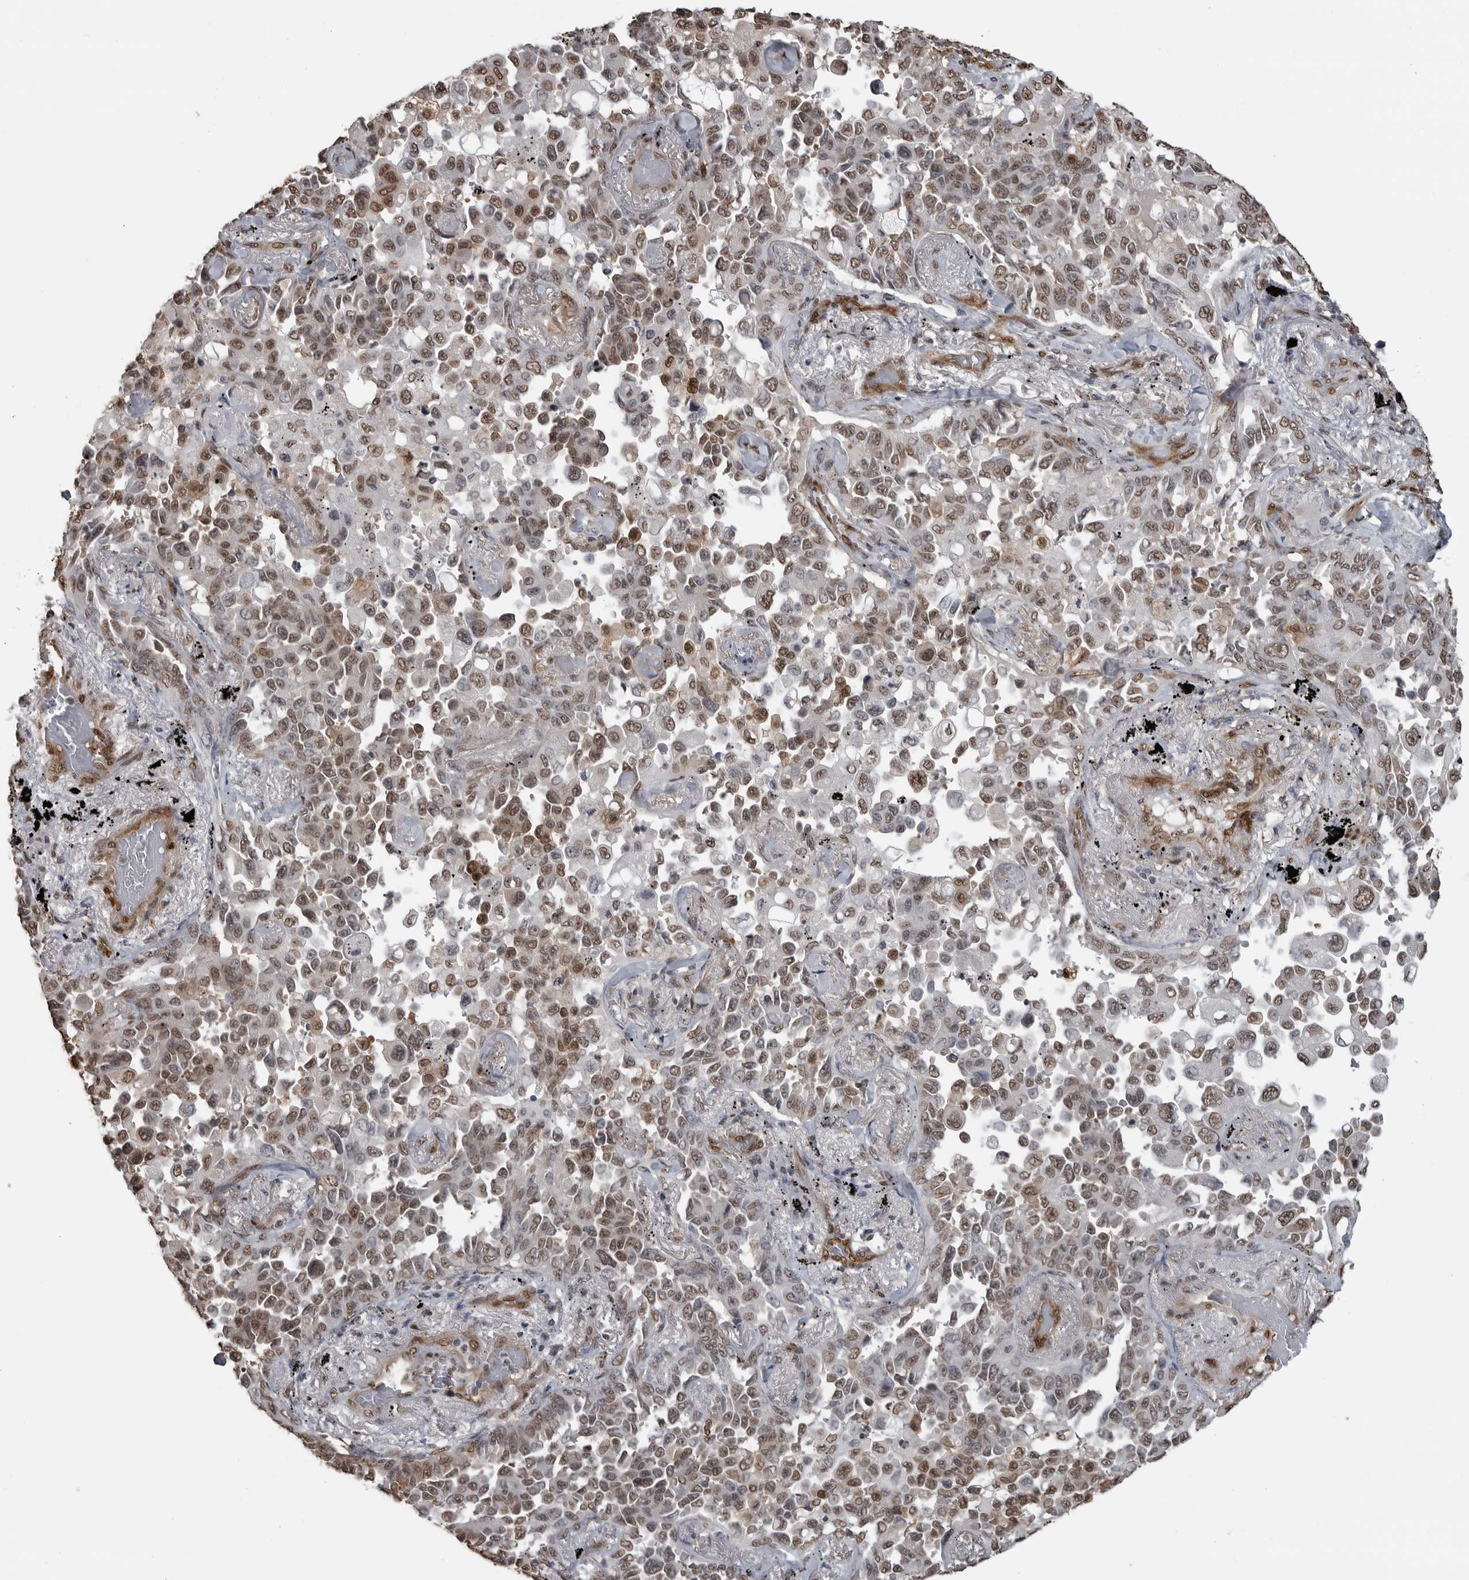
{"staining": {"intensity": "moderate", "quantity": ">75%", "location": "nuclear"}, "tissue": "lung cancer", "cell_type": "Tumor cells", "image_type": "cancer", "snomed": [{"axis": "morphology", "description": "Adenocarcinoma, NOS"}, {"axis": "topography", "description": "Lung"}], "caption": "Immunohistochemistry micrograph of neoplastic tissue: lung cancer (adenocarcinoma) stained using IHC reveals medium levels of moderate protein expression localized specifically in the nuclear of tumor cells, appearing as a nuclear brown color.", "gene": "SMAD2", "patient": {"sex": "female", "age": 67}}